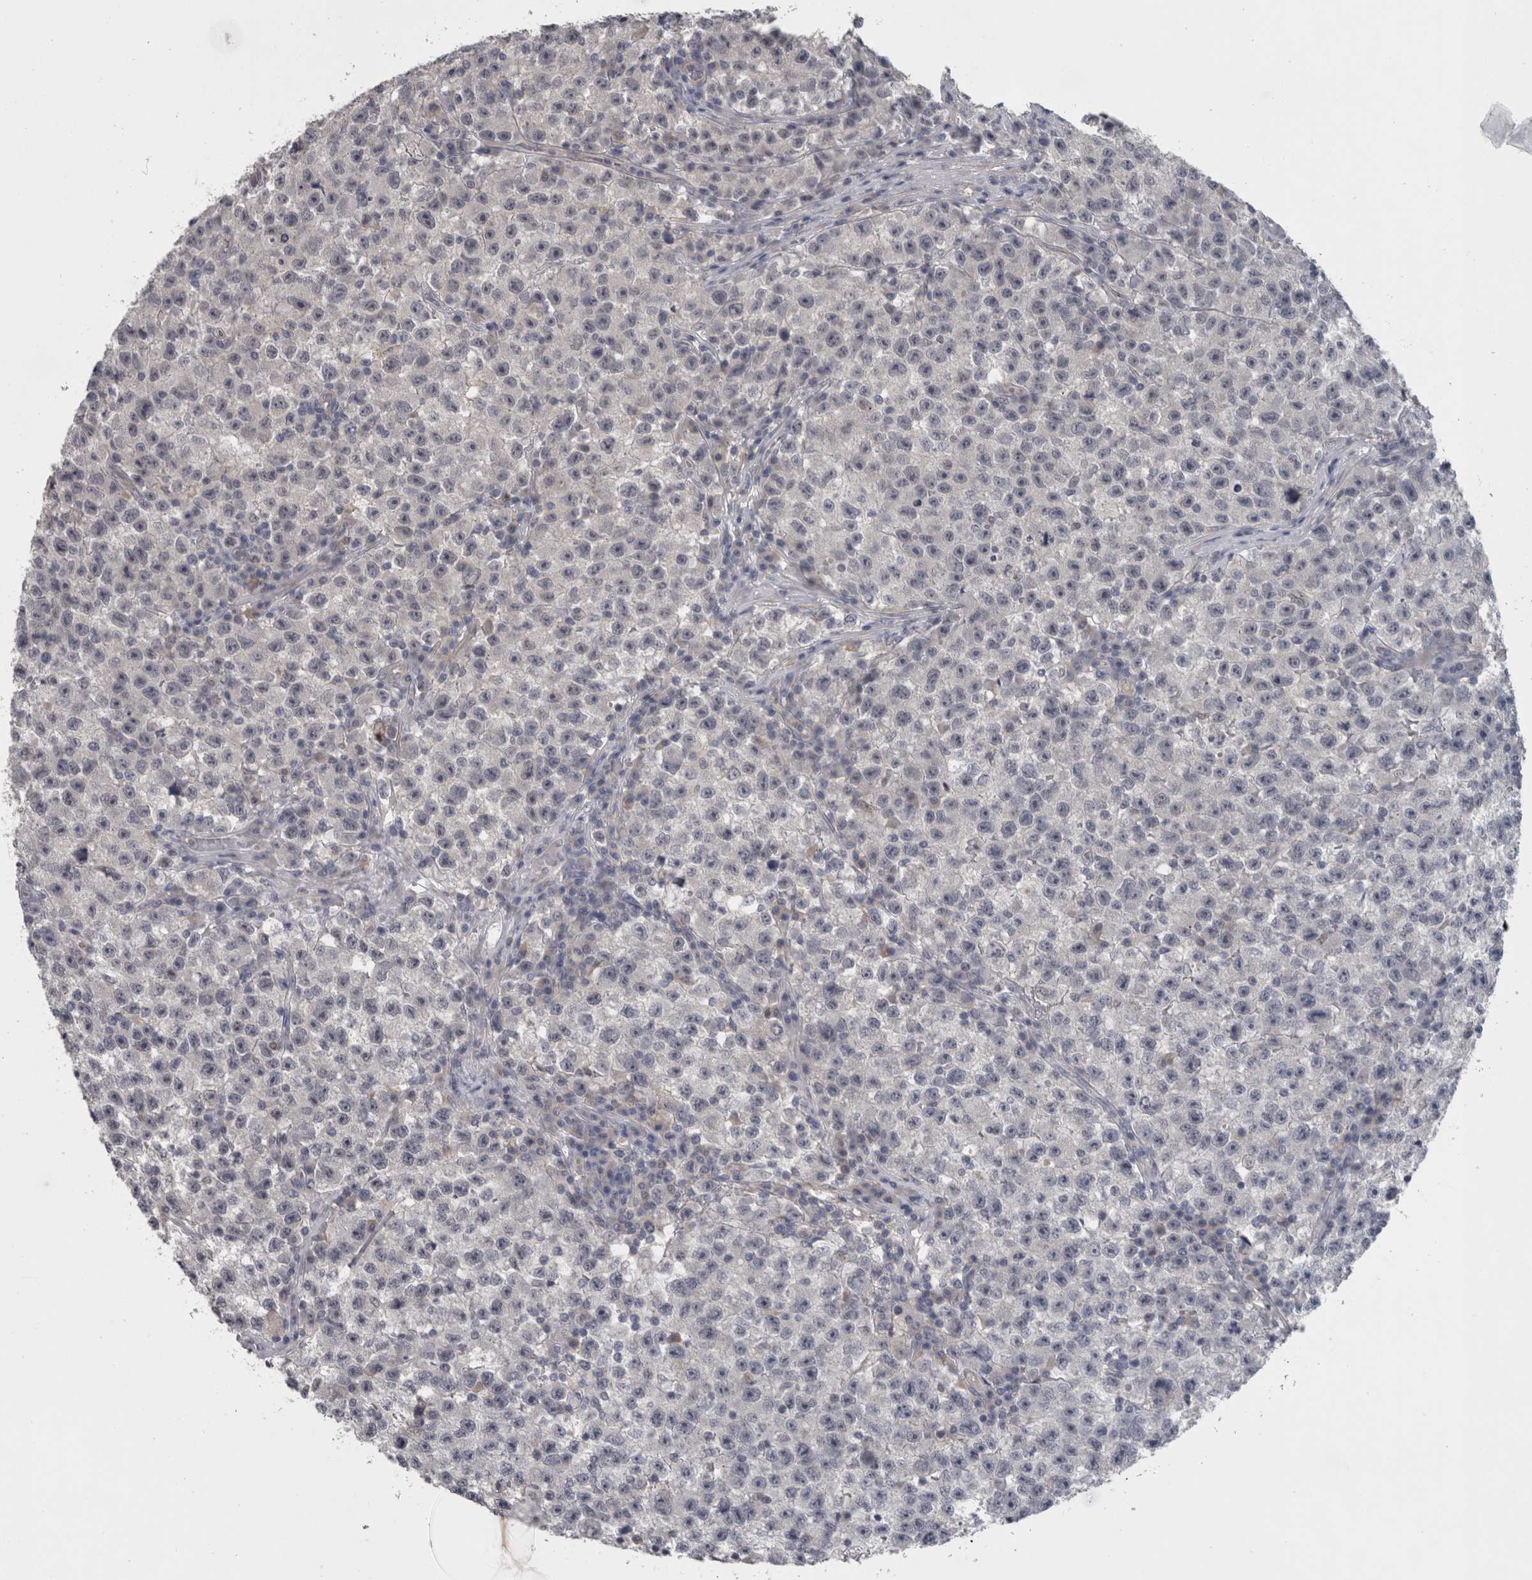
{"staining": {"intensity": "negative", "quantity": "none", "location": "none"}, "tissue": "testis cancer", "cell_type": "Tumor cells", "image_type": "cancer", "snomed": [{"axis": "morphology", "description": "Seminoma, NOS"}, {"axis": "topography", "description": "Testis"}], "caption": "Protein analysis of testis seminoma shows no significant positivity in tumor cells.", "gene": "RMDN1", "patient": {"sex": "male", "age": 22}}